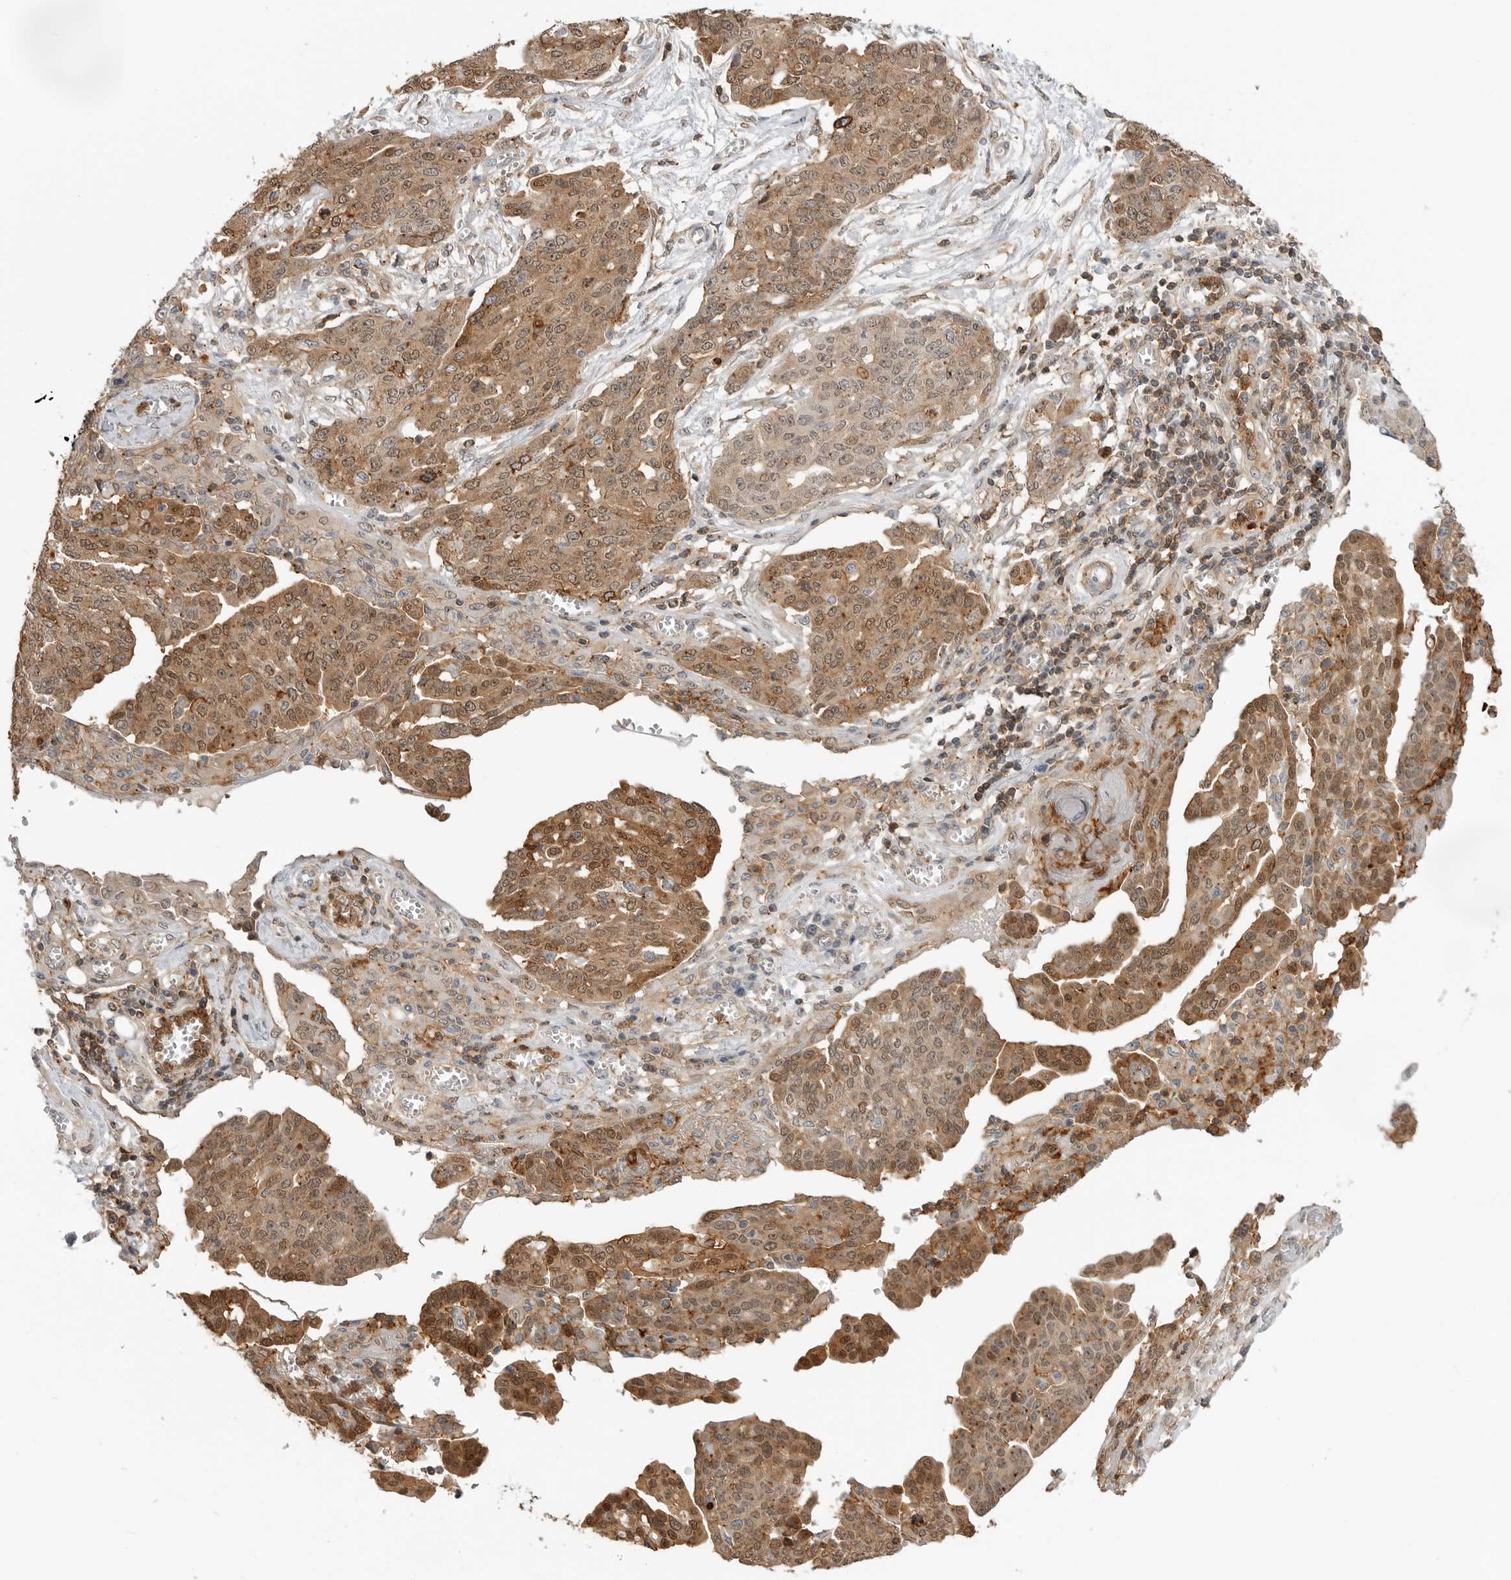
{"staining": {"intensity": "moderate", "quantity": ">75%", "location": "cytoplasmic/membranous,nuclear"}, "tissue": "ovarian cancer", "cell_type": "Tumor cells", "image_type": "cancer", "snomed": [{"axis": "morphology", "description": "Cystadenocarcinoma, serous, NOS"}, {"axis": "topography", "description": "Soft tissue"}, {"axis": "topography", "description": "Ovary"}], "caption": "An image showing moderate cytoplasmic/membranous and nuclear positivity in about >75% of tumor cells in ovarian serous cystadenocarcinoma, as visualized by brown immunohistochemical staining.", "gene": "ANXA11", "patient": {"sex": "female", "age": 57}}